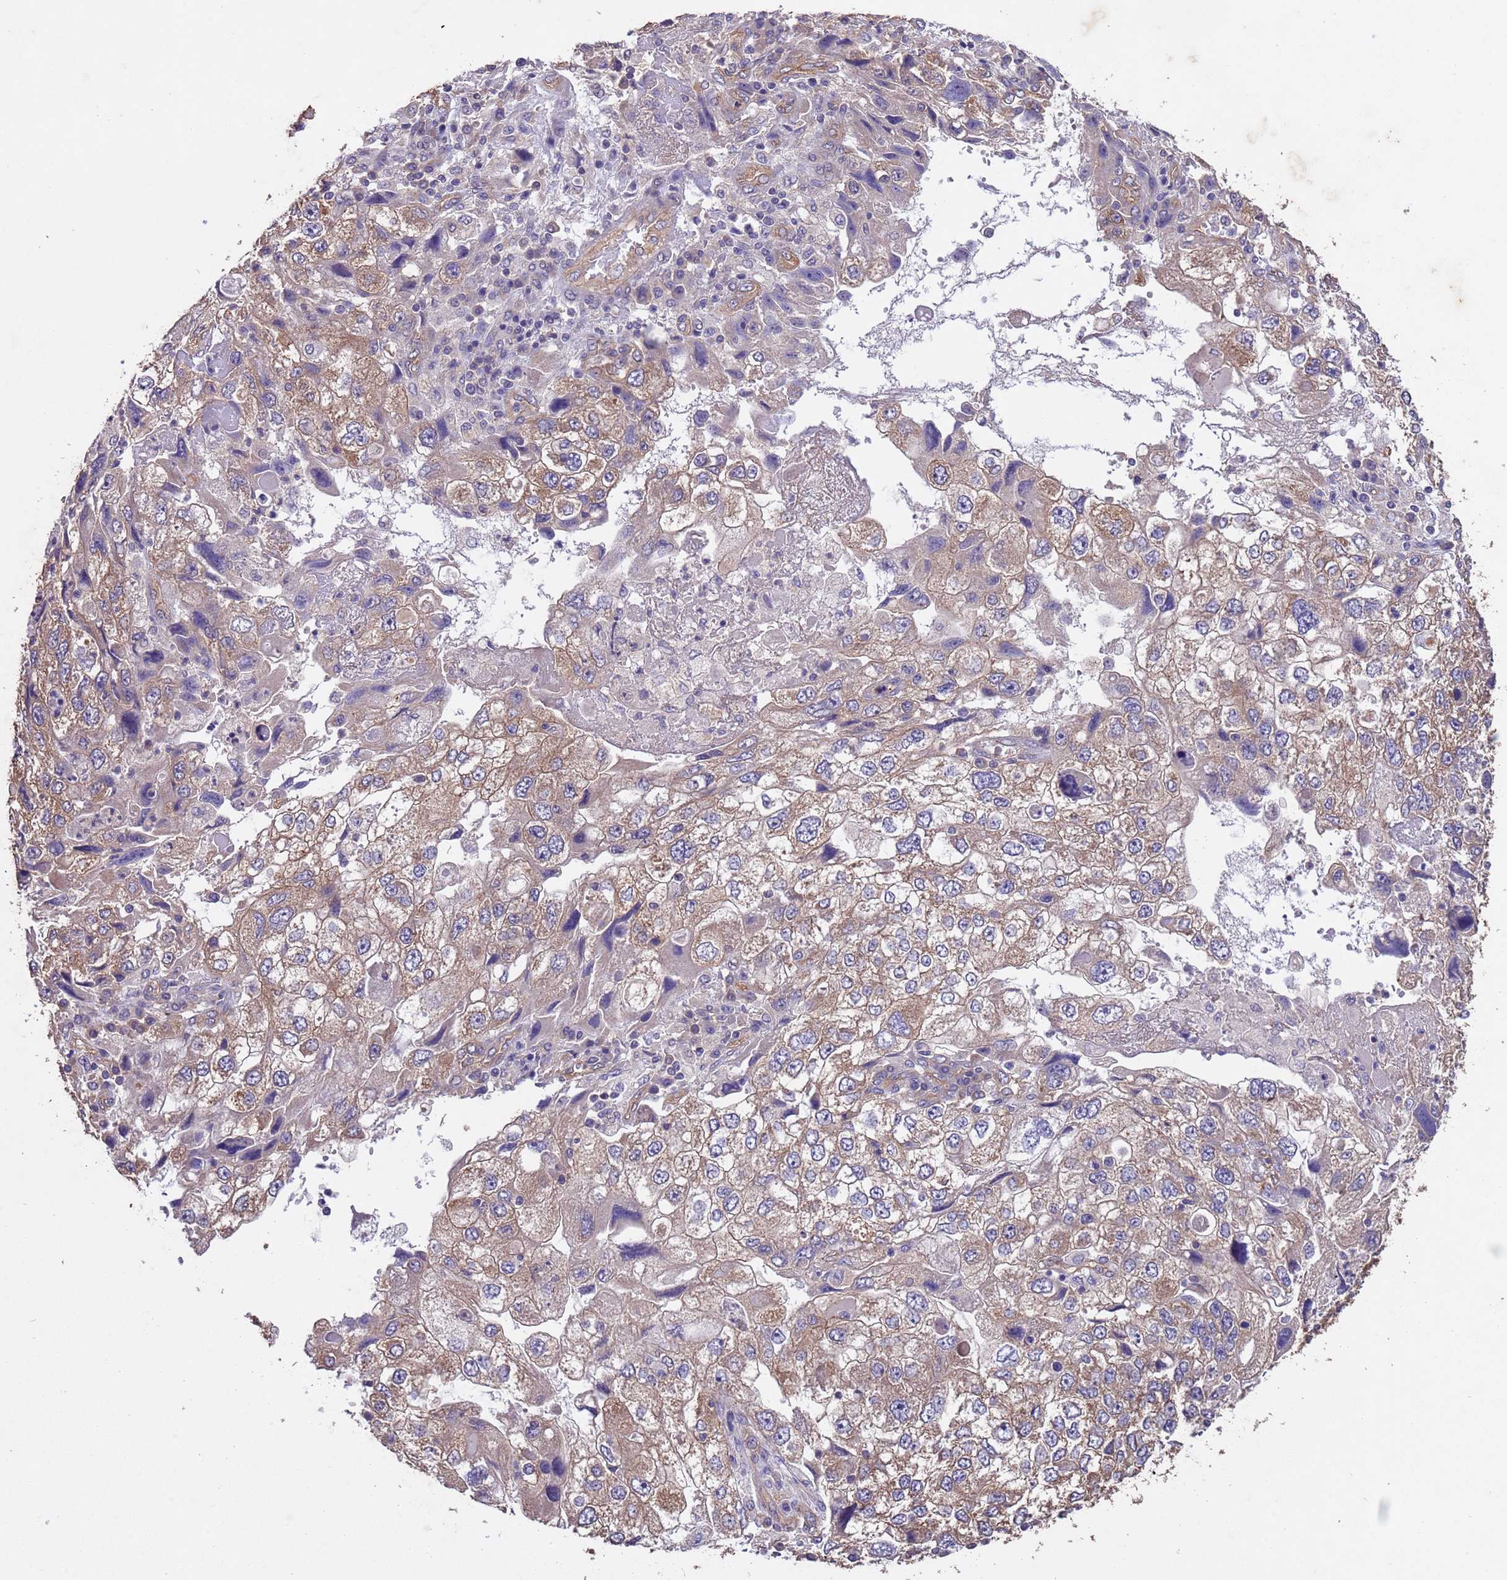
{"staining": {"intensity": "weak", "quantity": "25%-75%", "location": "cytoplasmic/membranous"}, "tissue": "endometrial cancer", "cell_type": "Tumor cells", "image_type": "cancer", "snomed": [{"axis": "morphology", "description": "Adenocarcinoma, NOS"}, {"axis": "topography", "description": "Endometrium"}], "caption": "Weak cytoplasmic/membranous staining for a protein is seen in approximately 25%-75% of tumor cells of endometrial cancer using immunohistochemistry.", "gene": "MTX3", "patient": {"sex": "female", "age": 49}}